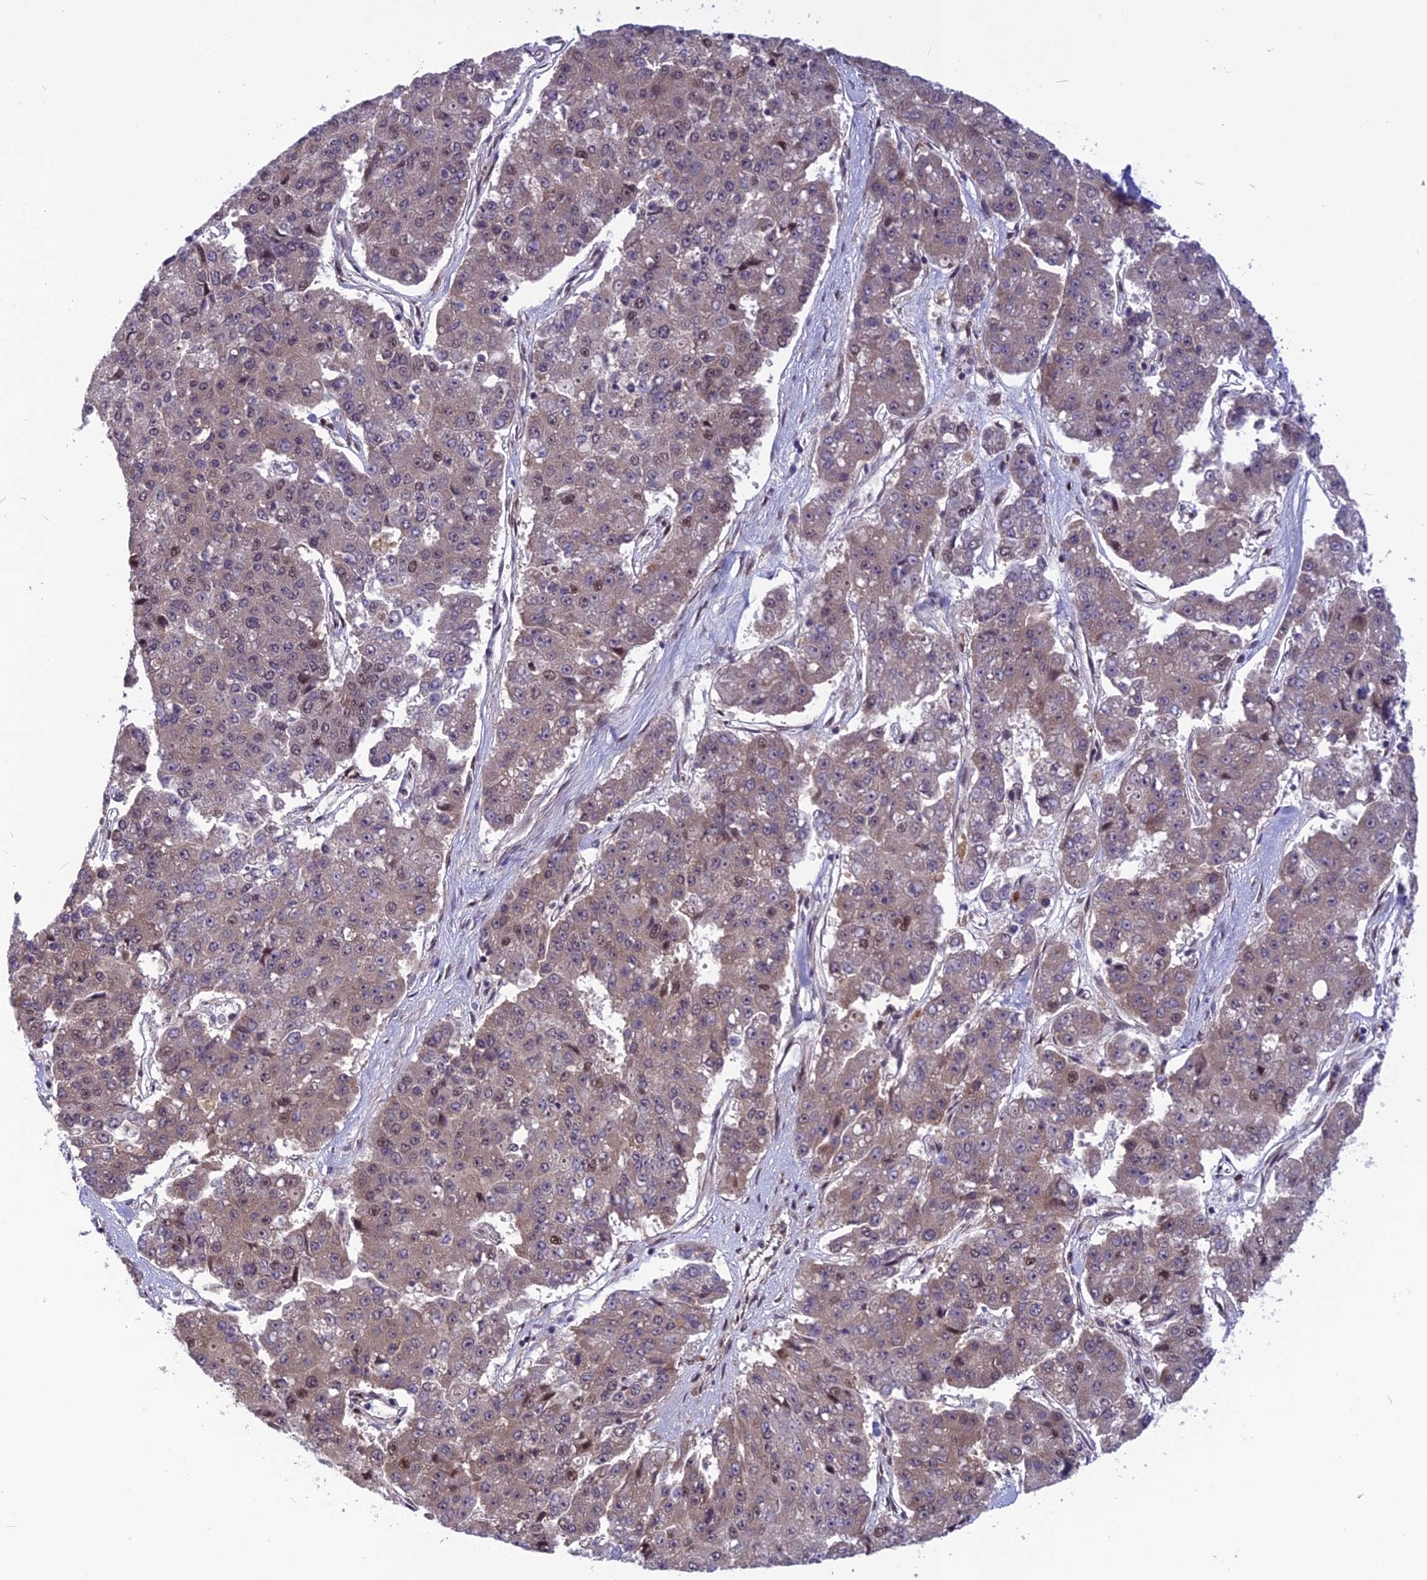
{"staining": {"intensity": "moderate", "quantity": "<25%", "location": "nuclear"}, "tissue": "pancreatic cancer", "cell_type": "Tumor cells", "image_type": "cancer", "snomed": [{"axis": "morphology", "description": "Adenocarcinoma, NOS"}, {"axis": "topography", "description": "Pancreas"}], "caption": "Immunohistochemistry (IHC) staining of adenocarcinoma (pancreatic), which exhibits low levels of moderate nuclear staining in approximately <25% of tumor cells indicating moderate nuclear protein staining. The staining was performed using DAB (brown) for protein detection and nuclei were counterstained in hematoxylin (blue).", "gene": "RTRAF", "patient": {"sex": "male", "age": 50}}